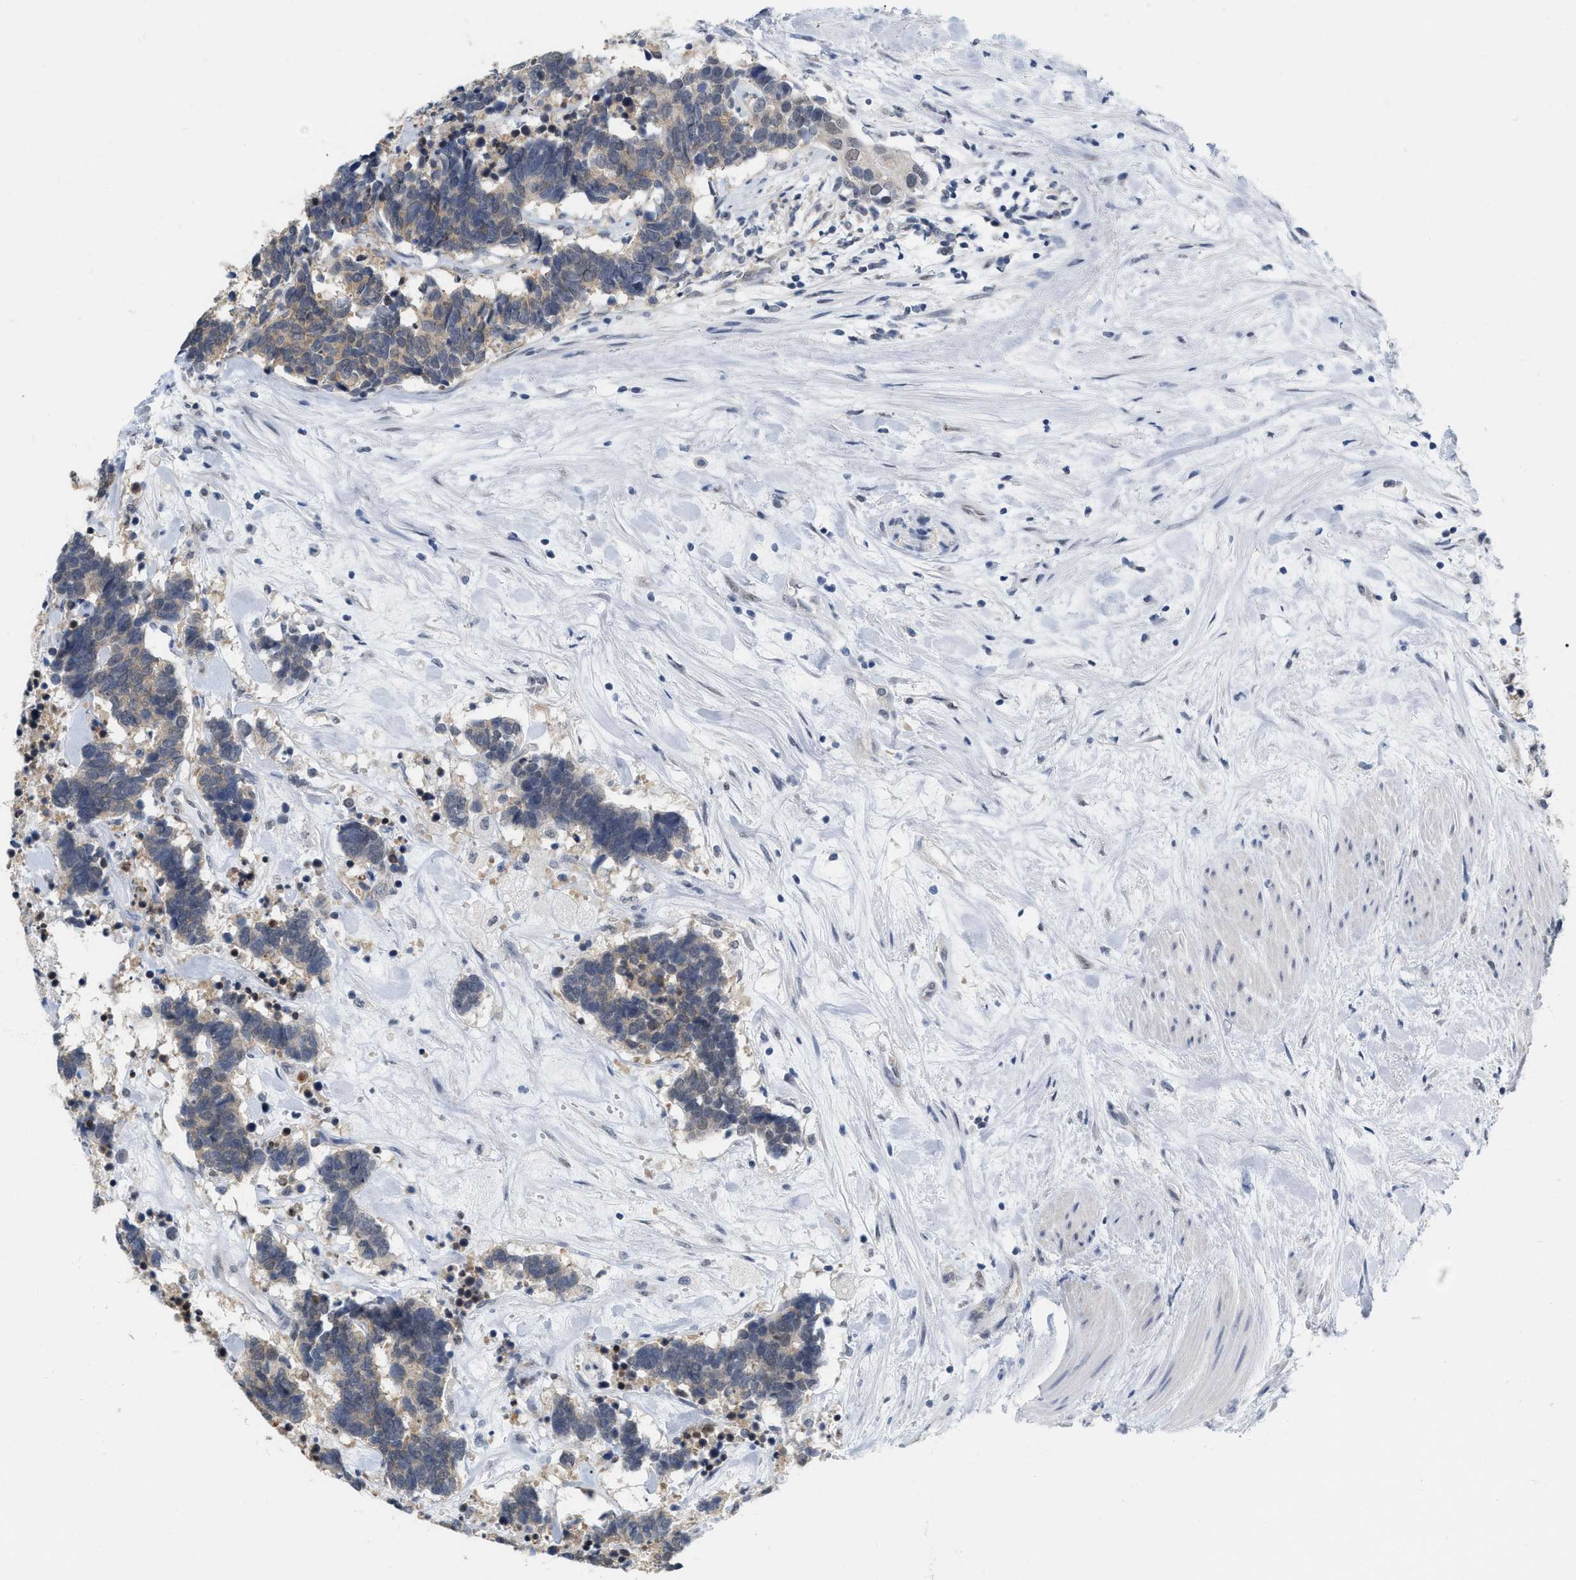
{"staining": {"intensity": "weak", "quantity": ">75%", "location": "cytoplasmic/membranous"}, "tissue": "carcinoid", "cell_type": "Tumor cells", "image_type": "cancer", "snomed": [{"axis": "morphology", "description": "Carcinoma, NOS"}, {"axis": "morphology", "description": "Carcinoid, malignant, NOS"}, {"axis": "topography", "description": "Urinary bladder"}], "caption": "Protein staining displays weak cytoplasmic/membranous expression in approximately >75% of tumor cells in carcinoid (malignant).", "gene": "RUVBL1", "patient": {"sex": "male", "age": 57}}